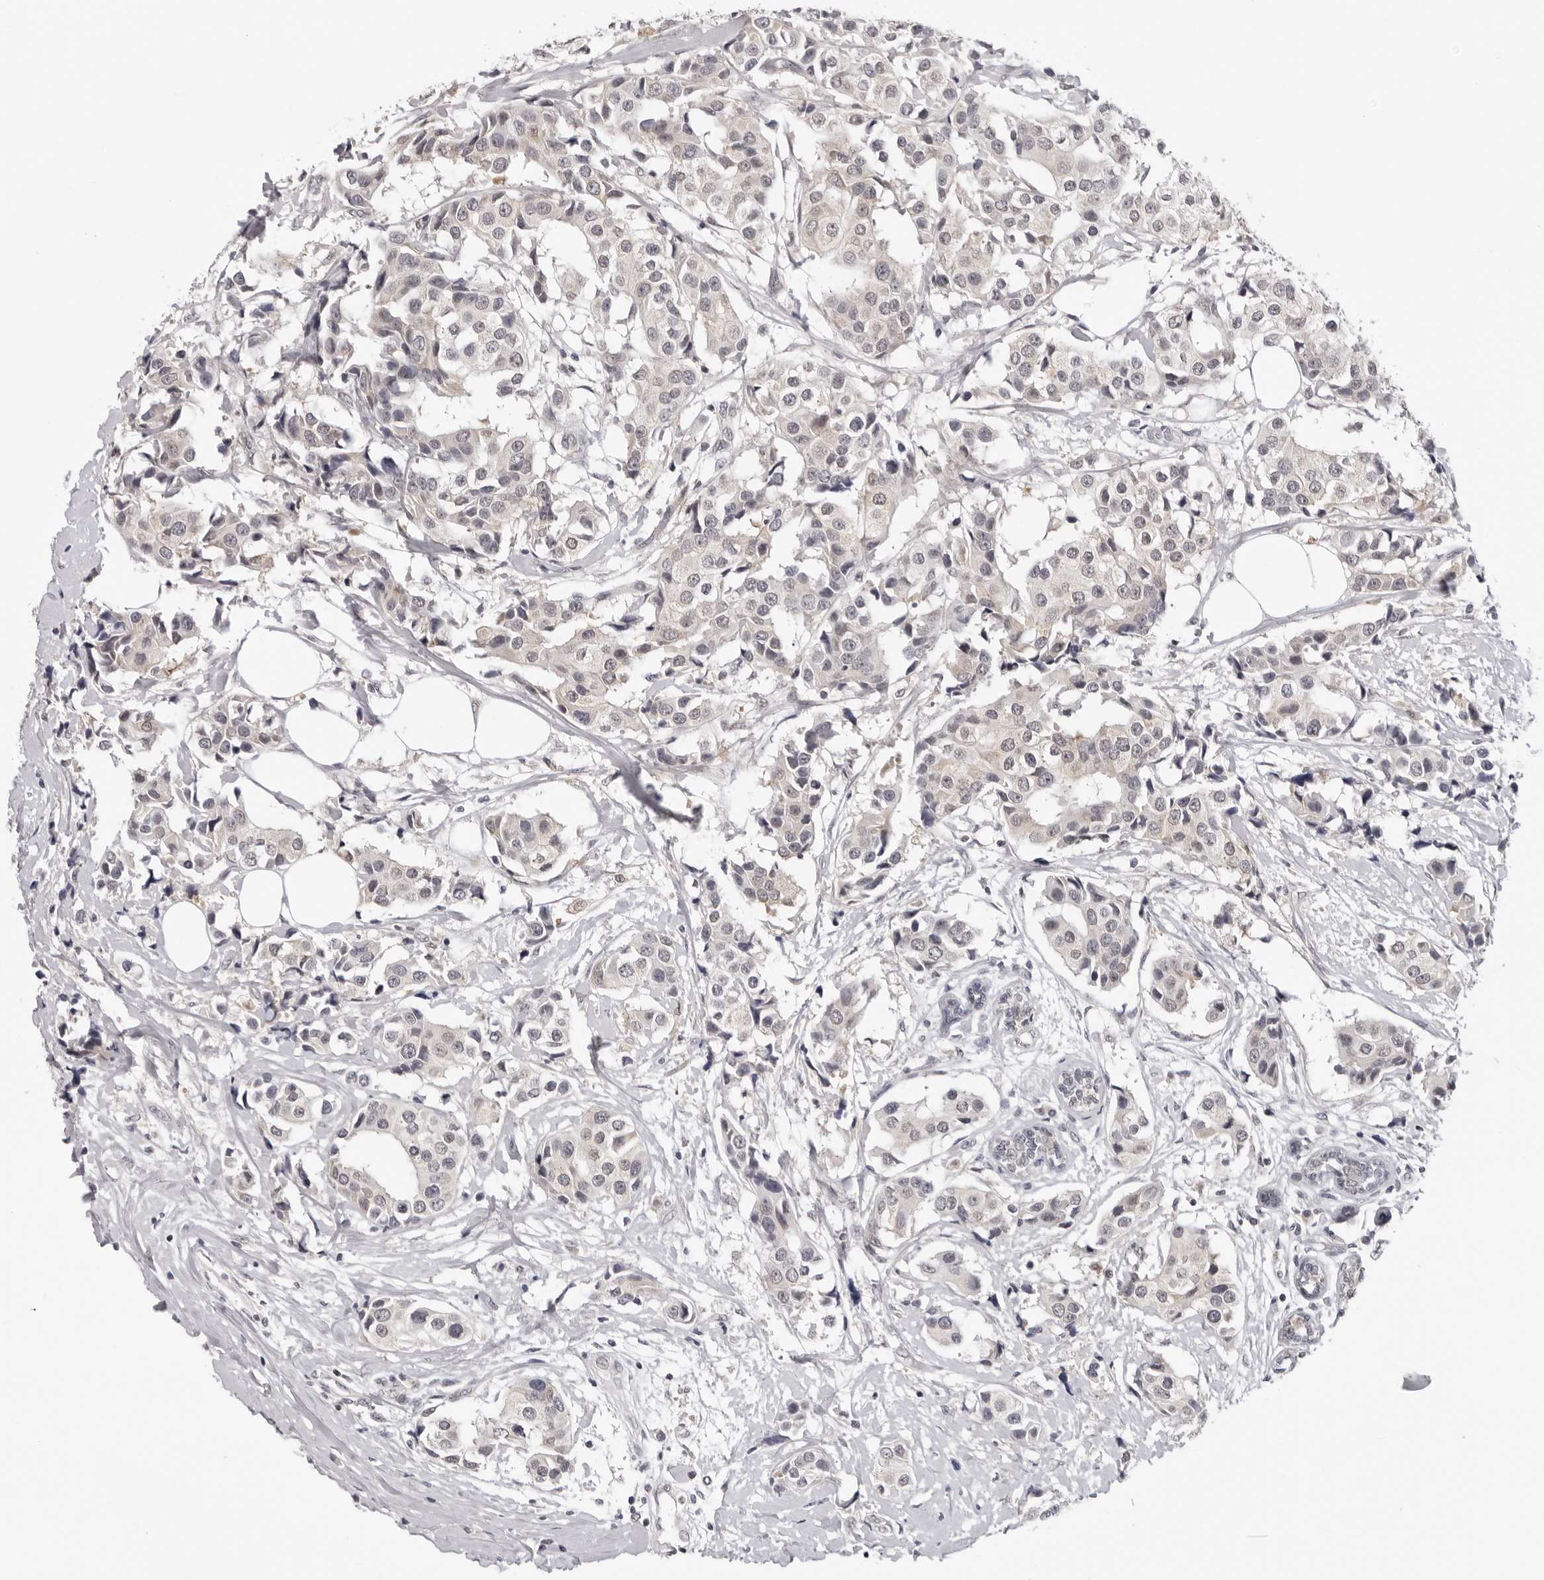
{"staining": {"intensity": "negative", "quantity": "none", "location": "none"}, "tissue": "breast cancer", "cell_type": "Tumor cells", "image_type": "cancer", "snomed": [{"axis": "morphology", "description": "Normal tissue, NOS"}, {"axis": "morphology", "description": "Duct carcinoma"}, {"axis": "topography", "description": "Breast"}], "caption": "DAB (3,3'-diaminobenzidine) immunohistochemical staining of human breast cancer demonstrates no significant staining in tumor cells. Brightfield microscopy of immunohistochemistry (IHC) stained with DAB (brown) and hematoxylin (blue), captured at high magnification.", "gene": "PRUNE1", "patient": {"sex": "female", "age": 39}}